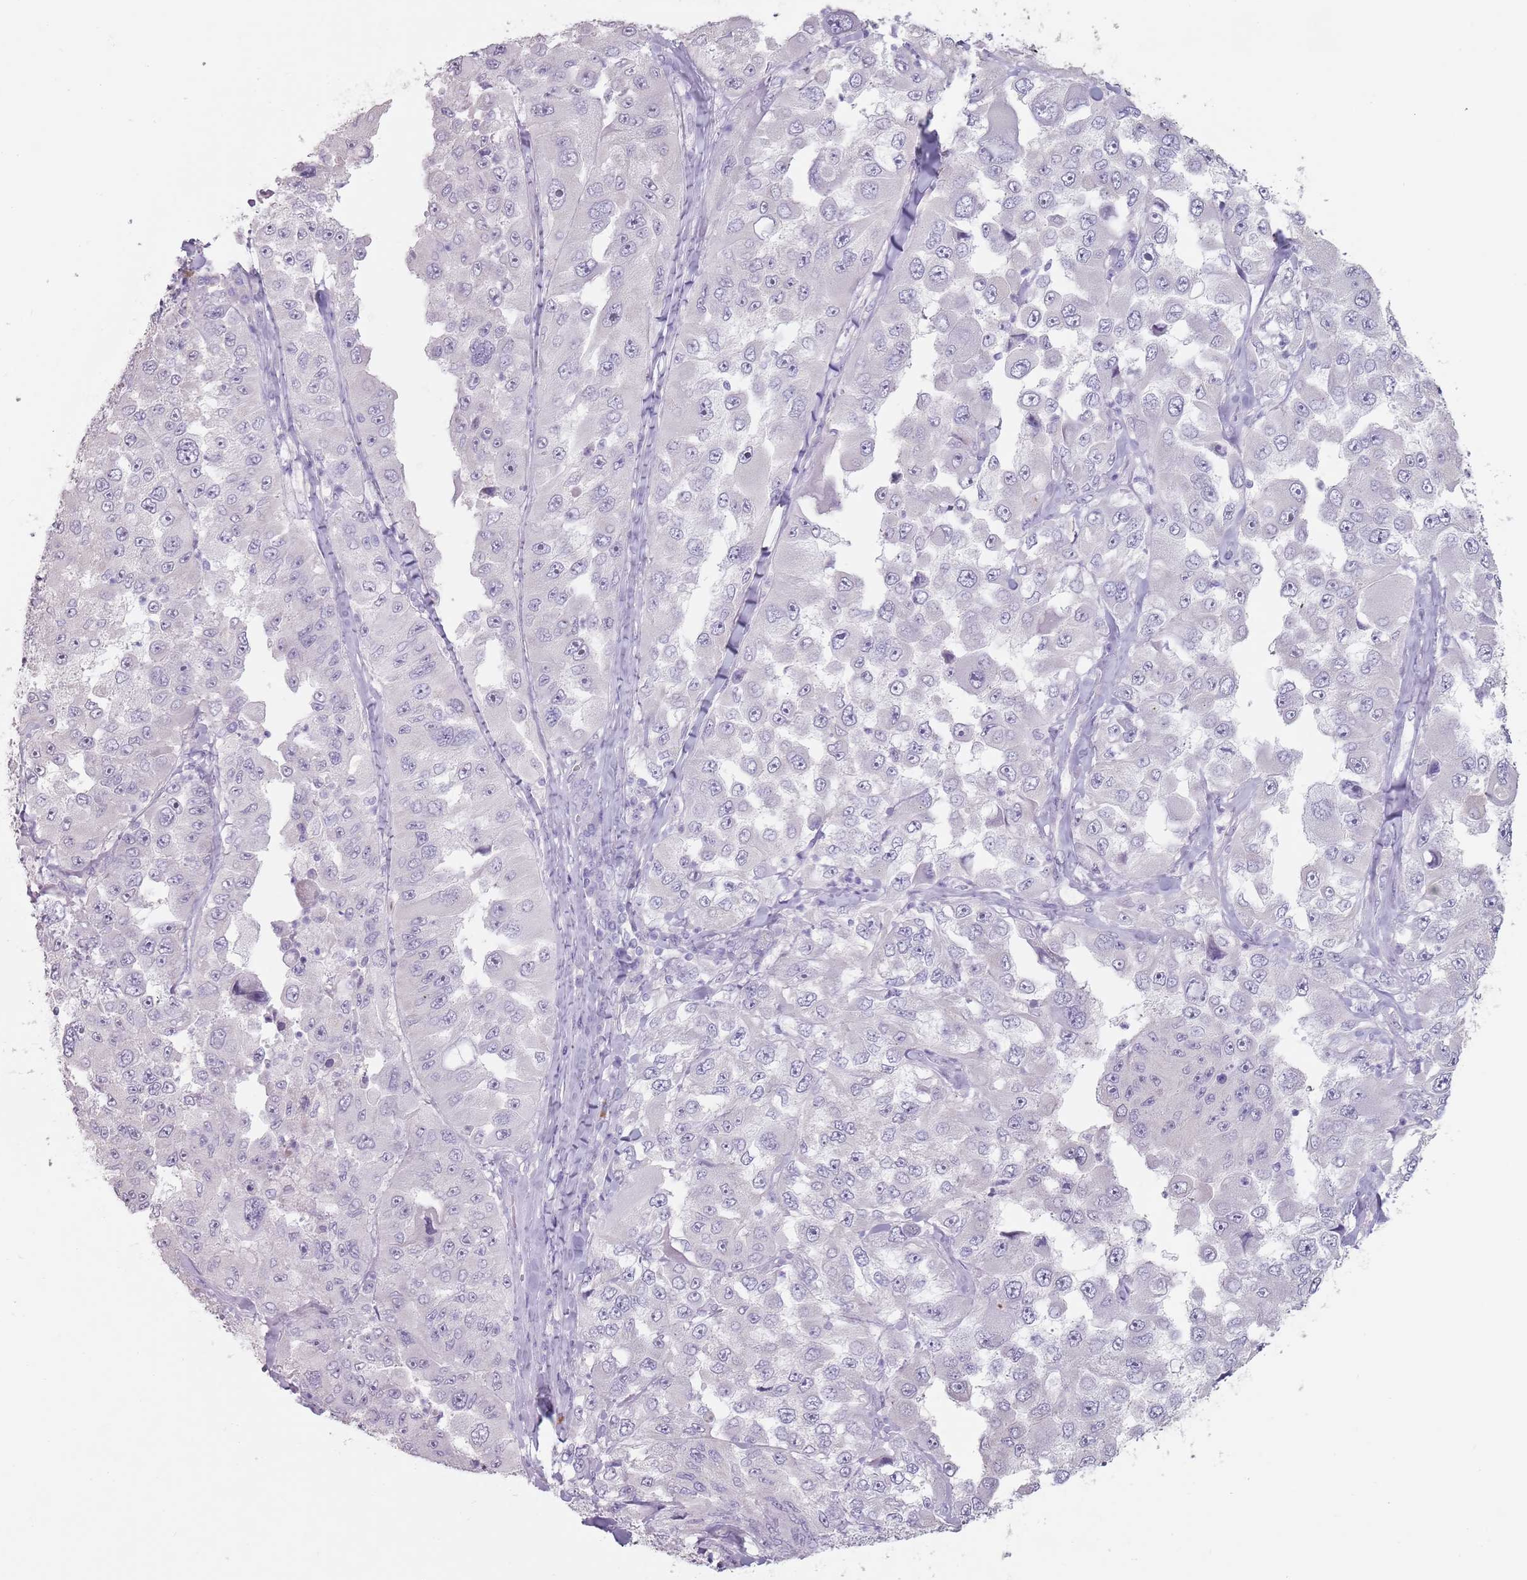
{"staining": {"intensity": "negative", "quantity": "none", "location": "none"}, "tissue": "melanoma", "cell_type": "Tumor cells", "image_type": "cancer", "snomed": [{"axis": "morphology", "description": "Malignant melanoma, Metastatic site"}, {"axis": "topography", "description": "Lymph node"}], "caption": "Human malignant melanoma (metastatic site) stained for a protein using IHC reveals no positivity in tumor cells.", "gene": "STYK1", "patient": {"sex": "male", "age": 62}}